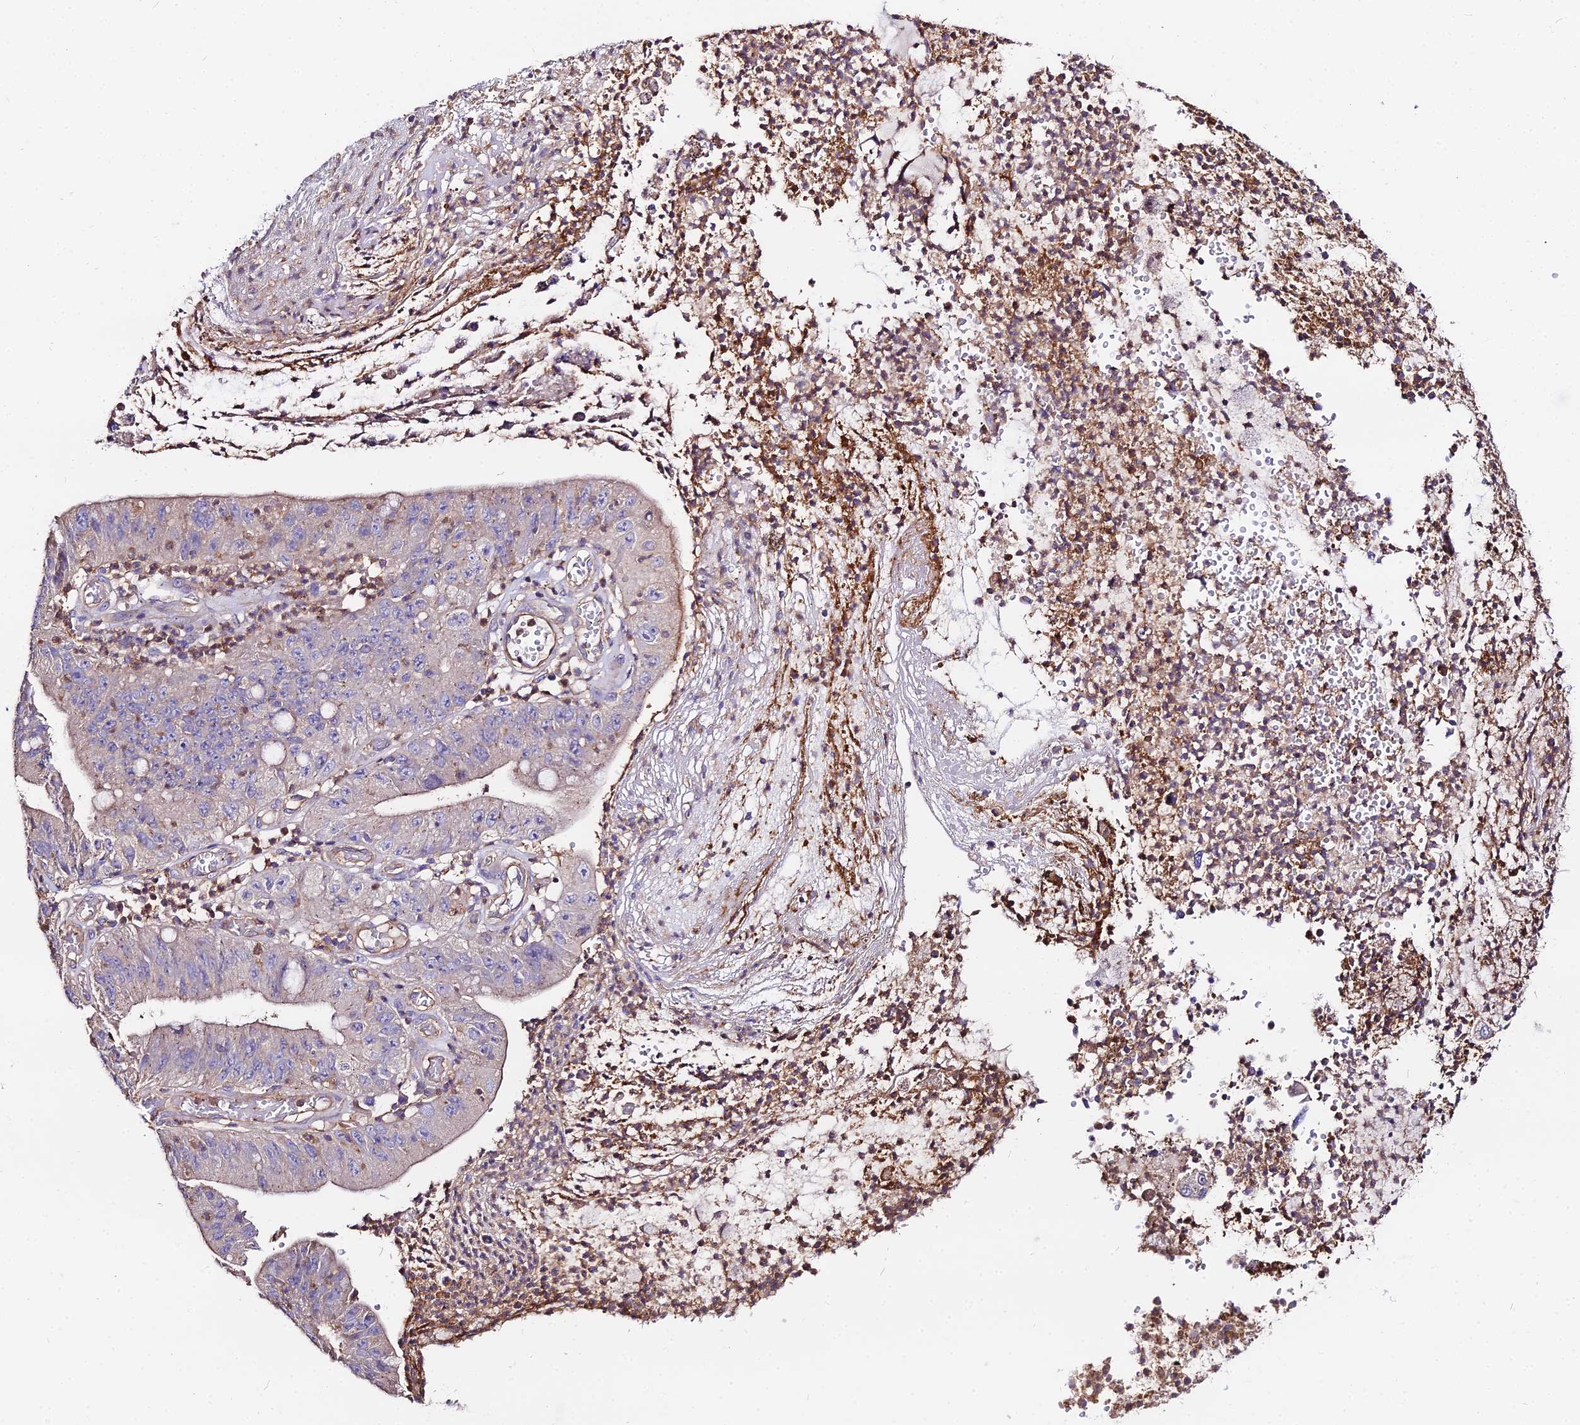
{"staining": {"intensity": "weak", "quantity": "<25%", "location": "cytoplasmic/membranous"}, "tissue": "stomach cancer", "cell_type": "Tumor cells", "image_type": "cancer", "snomed": [{"axis": "morphology", "description": "Adenocarcinoma, NOS"}, {"axis": "topography", "description": "Stomach"}], "caption": "This is an immunohistochemistry (IHC) photomicrograph of stomach cancer (adenocarcinoma). There is no positivity in tumor cells.", "gene": "GLYAT", "patient": {"sex": "male", "age": 59}}